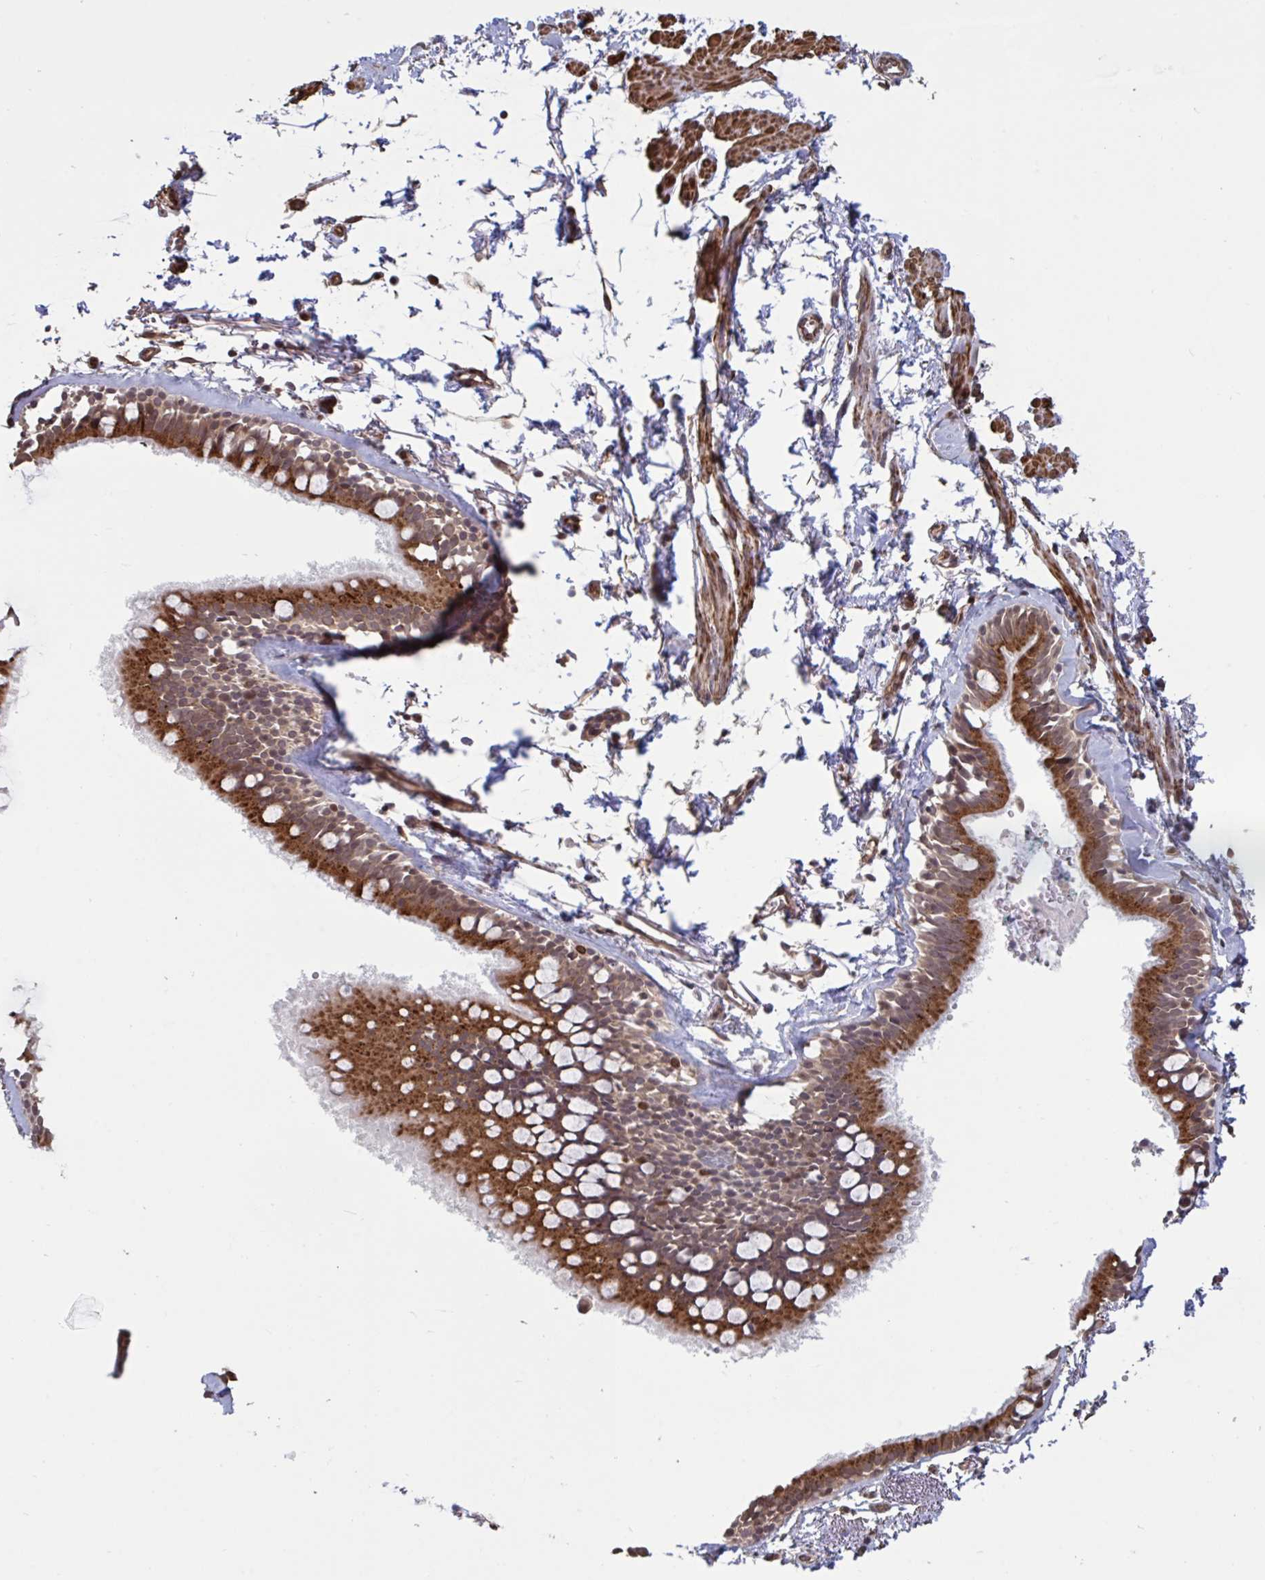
{"staining": {"intensity": "strong", "quantity": "25%-75%", "location": "cytoplasmic/membranous,nuclear"}, "tissue": "bronchus", "cell_type": "Respiratory epithelial cells", "image_type": "normal", "snomed": [{"axis": "morphology", "description": "Normal tissue, NOS"}, {"axis": "topography", "description": "Cartilage tissue"}, {"axis": "topography", "description": "Bronchus"}, {"axis": "topography", "description": "Peripheral nerve tissue"}], "caption": "A micrograph of bronchus stained for a protein exhibits strong cytoplasmic/membranous,nuclear brown staining in respiratory epithelial cells. Using DAB (brown) and hematoxylin (blue) stains, captured at high magnification using brightfield microscopy.", "gene": "IPO5", "patient": {"sex": "female", "age": 59}}